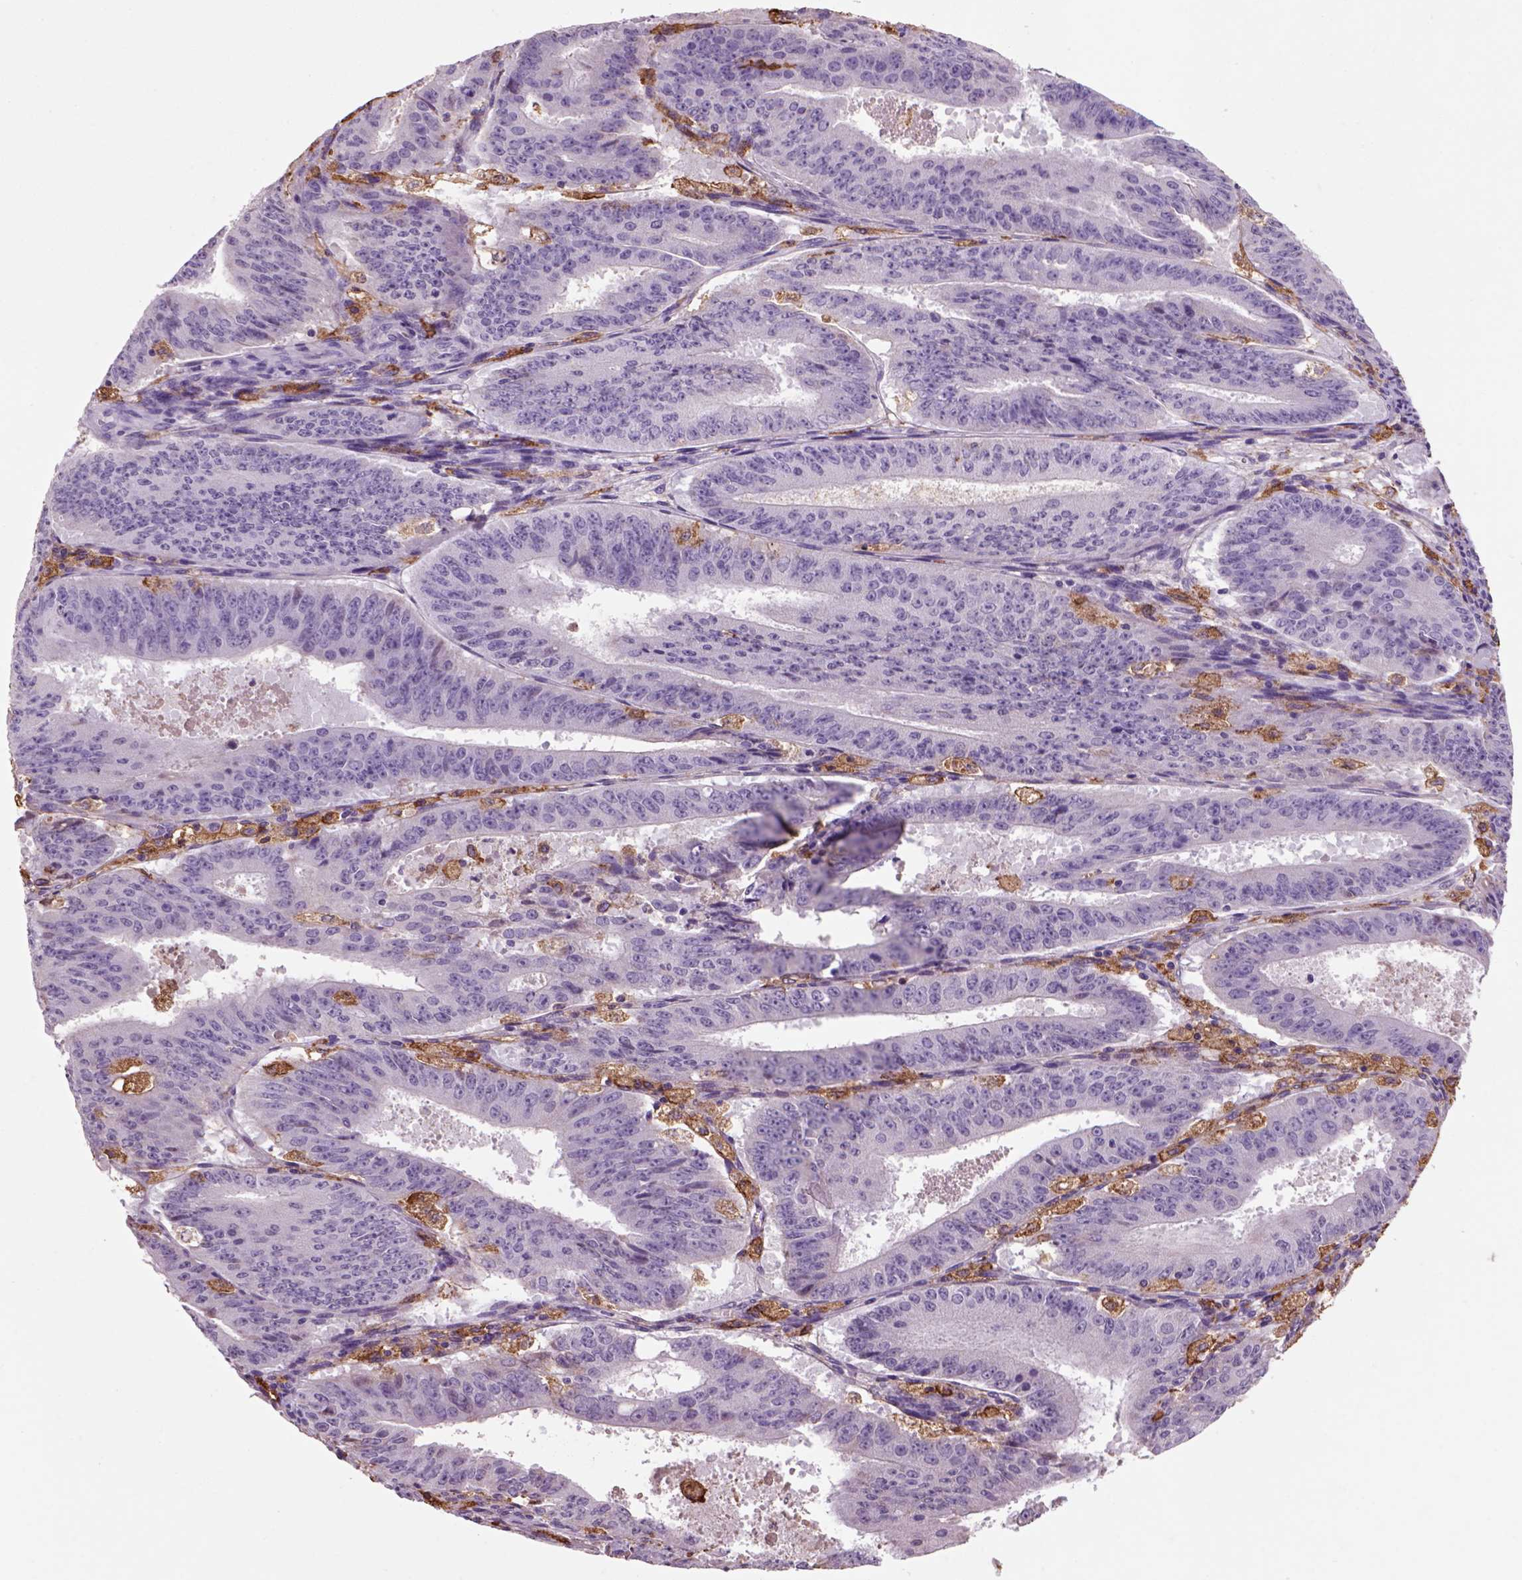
{"staining": {"intensity": "negative", "quantity": "none", "location": "none"}, "tissue": "ovarian cancer", "cell_type": "Tumor cells", "image_type": "cancer", "snomed": [{"axis": "morphology", "description": "Carcinoma, endometroid"}, {"axis": "topography", "description": "Ovary"}], "caption": "Tumor cells are negative for protein expression in human endometroid carcinoma (ovarian).", "gene": "CD14", "patient": {"sex": "female", "age": 42}}